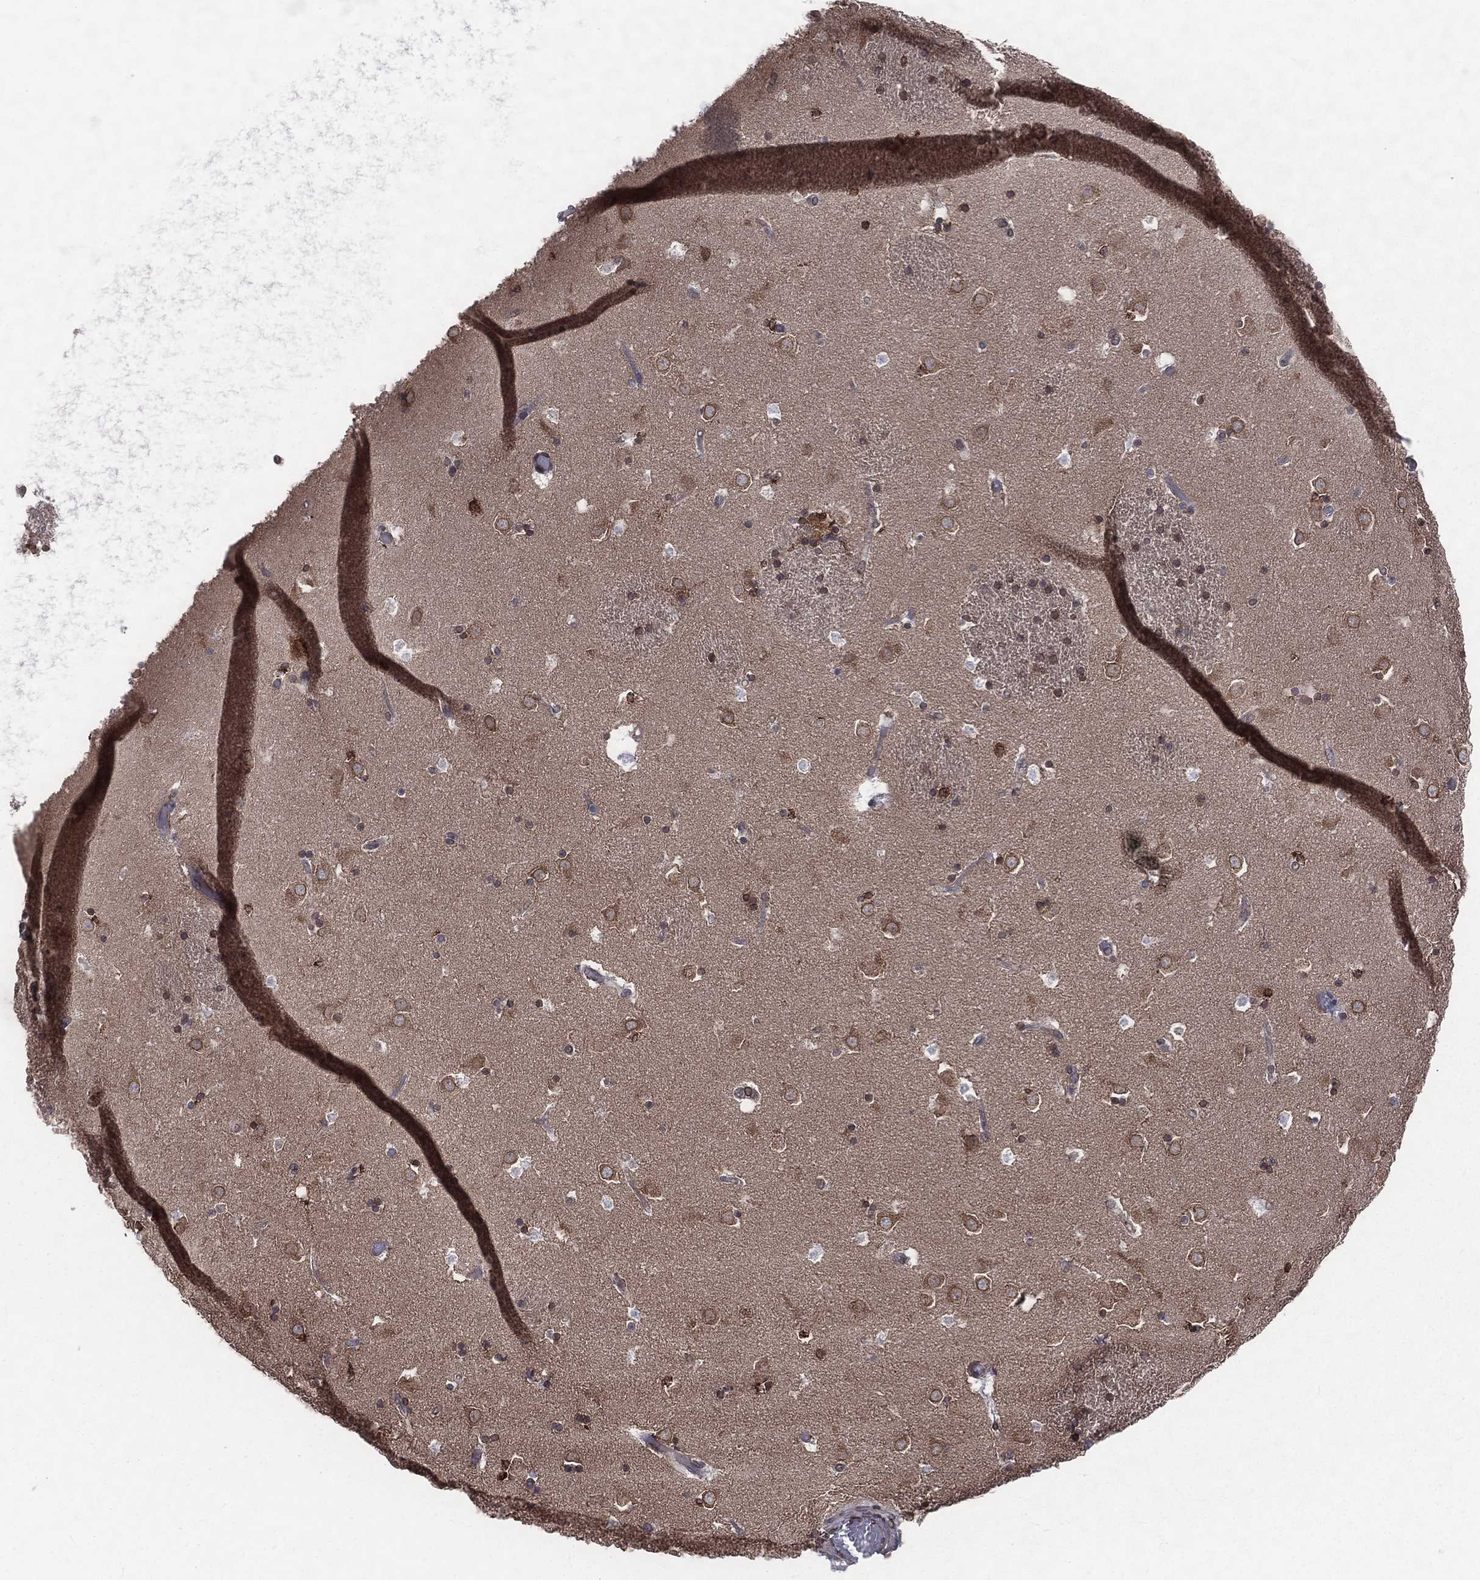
{"staining": {"intensity": "negative", "quantity": "none", "location": "none"}, "tissue": "caudate", "cell_type": "Glial cells", "image_type": "normal", "snomed": [{"axis": "morphology", "description": "Normal tissue, NOS"}, {"axis": "topography", "description": "Lateral ventricle wall"}], "caption": "Protein analysis of benign caudate exhibits no significant positivity in glial cells.", "gene": "PGRMC1", "patient": {"sex": "female", "age": 42}}